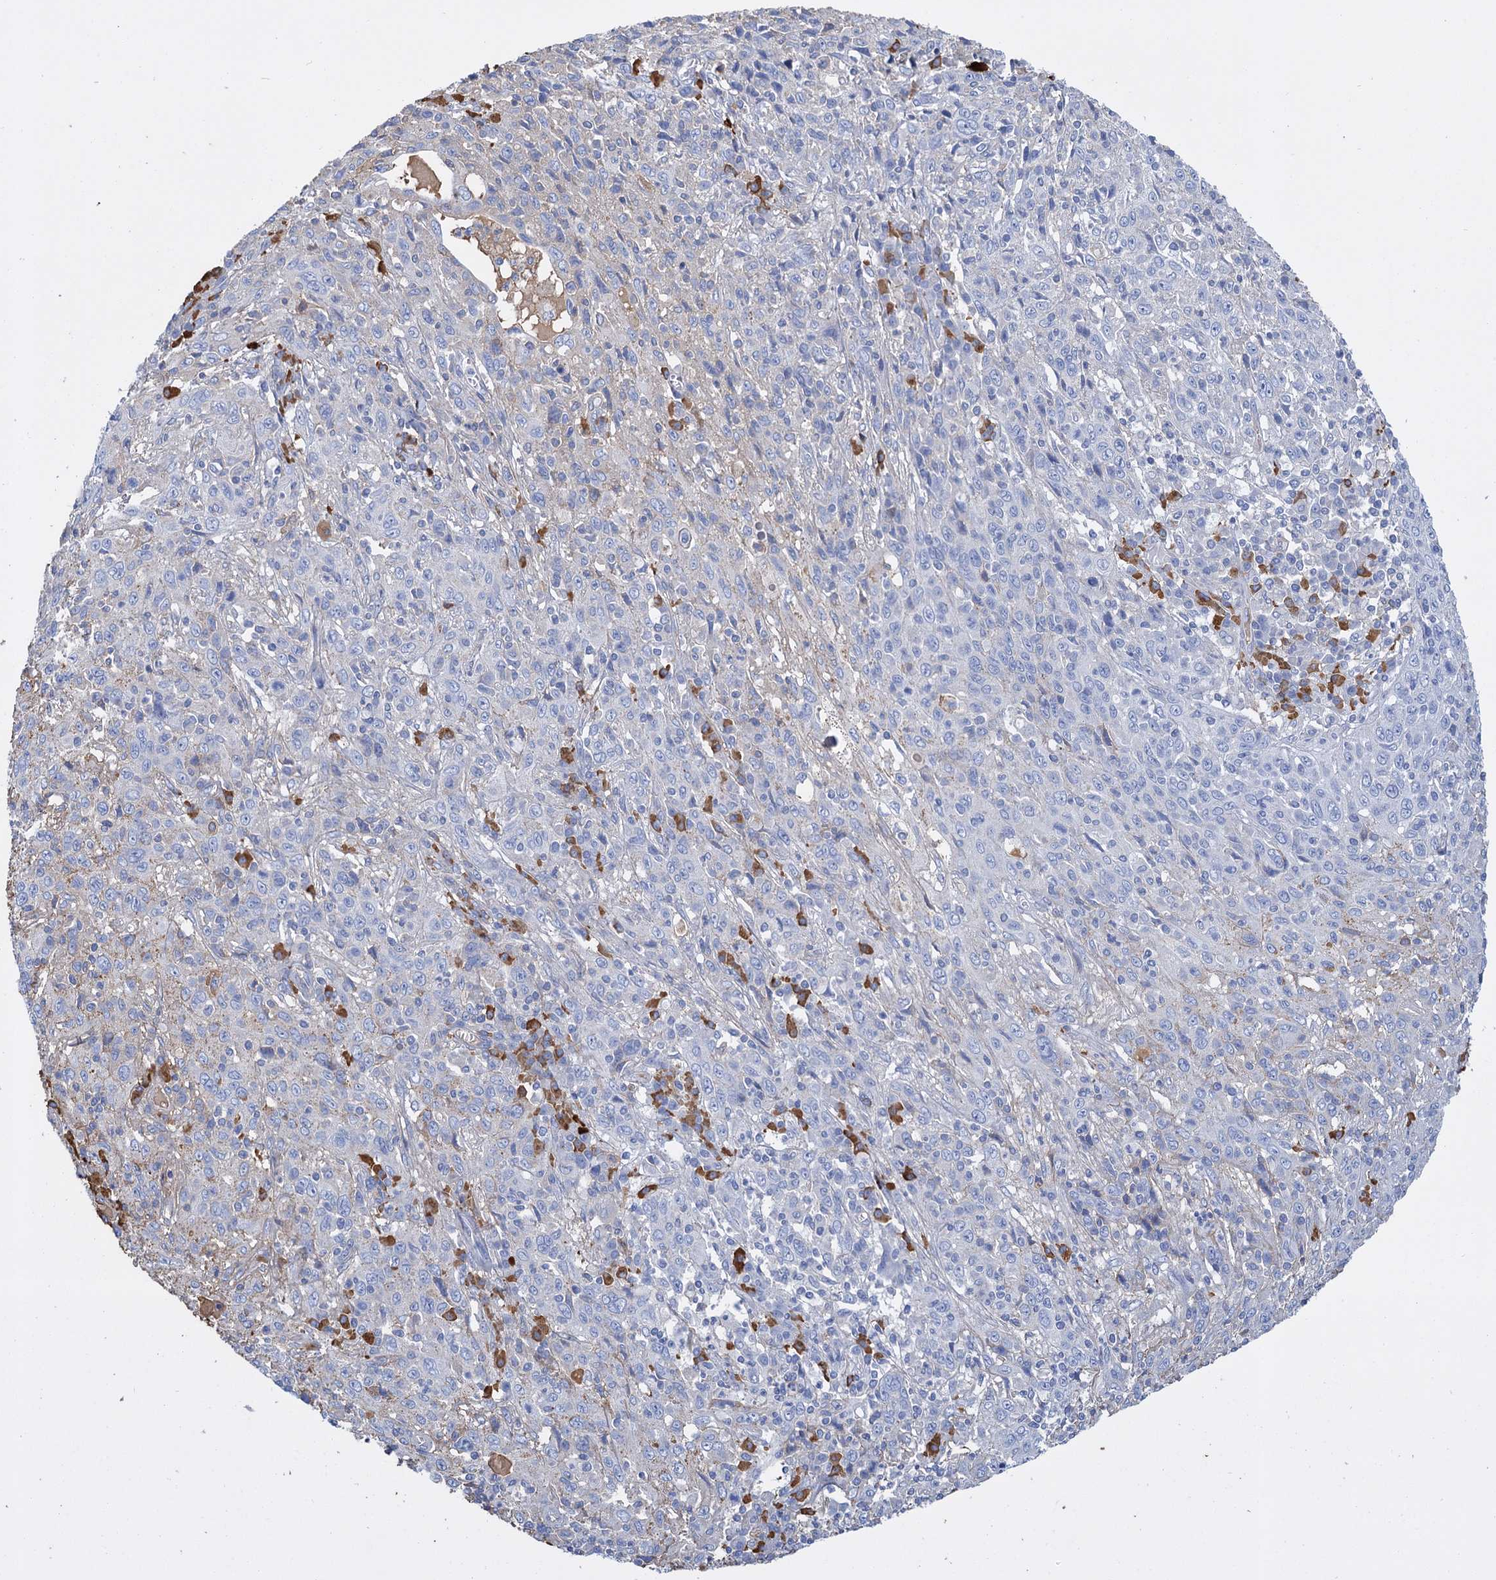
{"staining": {"intensity": "negative", "quantity": "none", "location": "none"}, "tissue": "cervical cancer", "cell_type": "Tumor cells", "image_type": "cancer", "snomed": [{"axis": "morphology", "description": "Squamous cell carcinoma, NOS"}, {"axis": "topography", "description": "Cervix"}], "caption": "Cervical squamous cell carcinoma was stained to show a protein in brown. There is no significant positivity in tumor cells.", "gene": "FBXW12", "patient": {"sex": "female", "age": 46}}